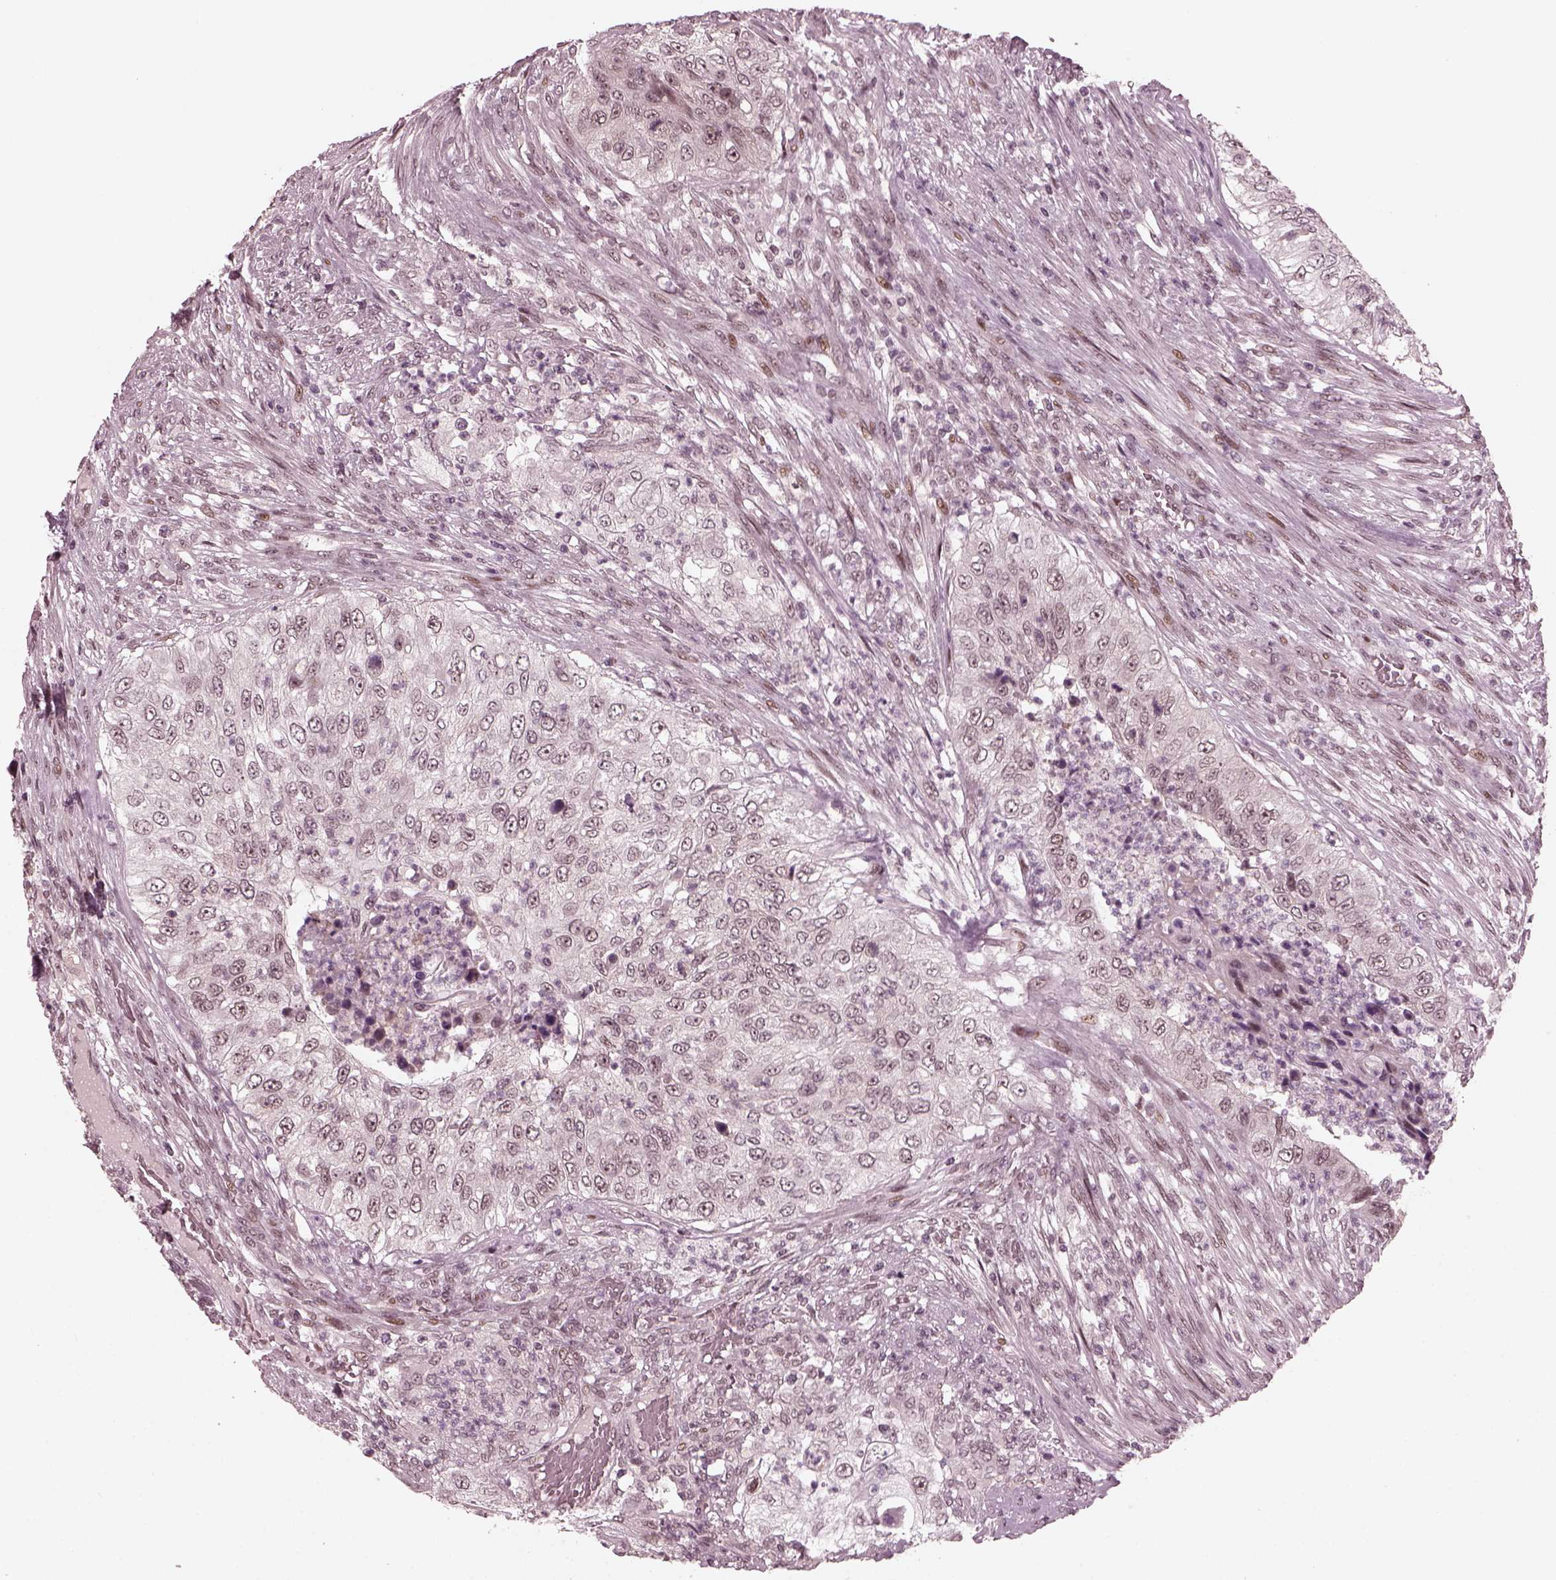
{"staining": {"intensity": "negative", "quantity": "none", "location": "none"}, "tissue": "urothelial cancer", "cell_type": "Tumor cells", "image_type": "cancer", "snomed": [{"axis": "morphology", "description": "Urothelial carcinoma, High grade"}, {"axis": "topography", "description": "Urinary bladder"}], "caption": "Tumor cells are negative for protein expression in human urothelial cancer.", "gene": "TRIB3", "patient": {"sex": "female", "age": 60}}